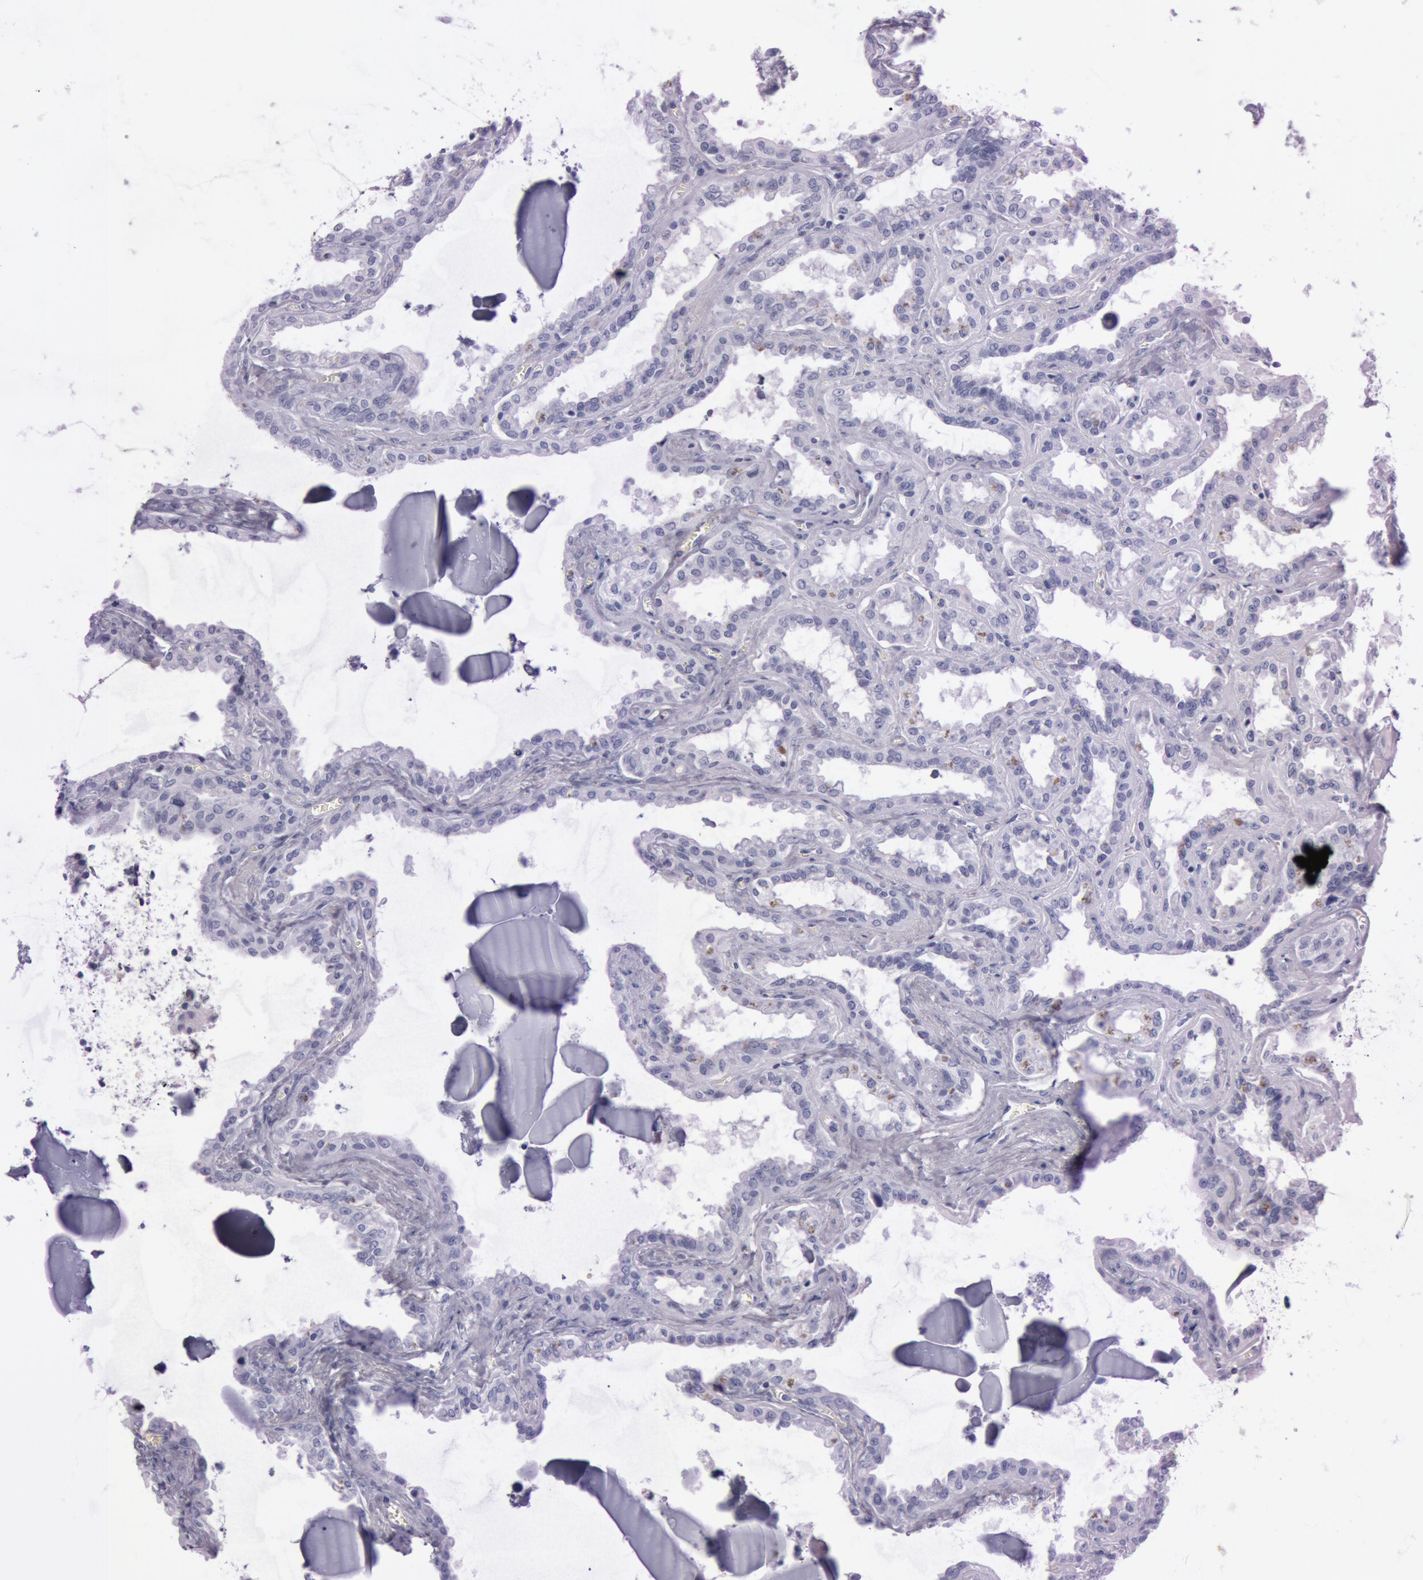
{"staining": {"intensity": "negative", "quantity": "none", "location": "none"}, "tissue": "seminal vesicle", "cell_type": "Glandular cells", "image_type": "normal", "snomed": [{"axis": "morphology", "description": "Normal tissue, NOS"}, {"axis": "morphology", "description": "Inflammation, NOS"}, {"axis": "topography", "description": "Urinary bladder"}, {"axis": "topography", "description": "Prostate"}, {"axis": "topography", "description": "Seminal veicle"}], "caption": "An IHC micrograph of benign seminal vesicle is shown. There is no staining in glandular cells of seminal vesicle. The staining is performed using DAB (3,3'-diaminobenzidine) brown chromogen with nuclei counter-stained in using hematoxylin.", "gene": "S100A7", "patient": {"sex": "male", "age": 82}}